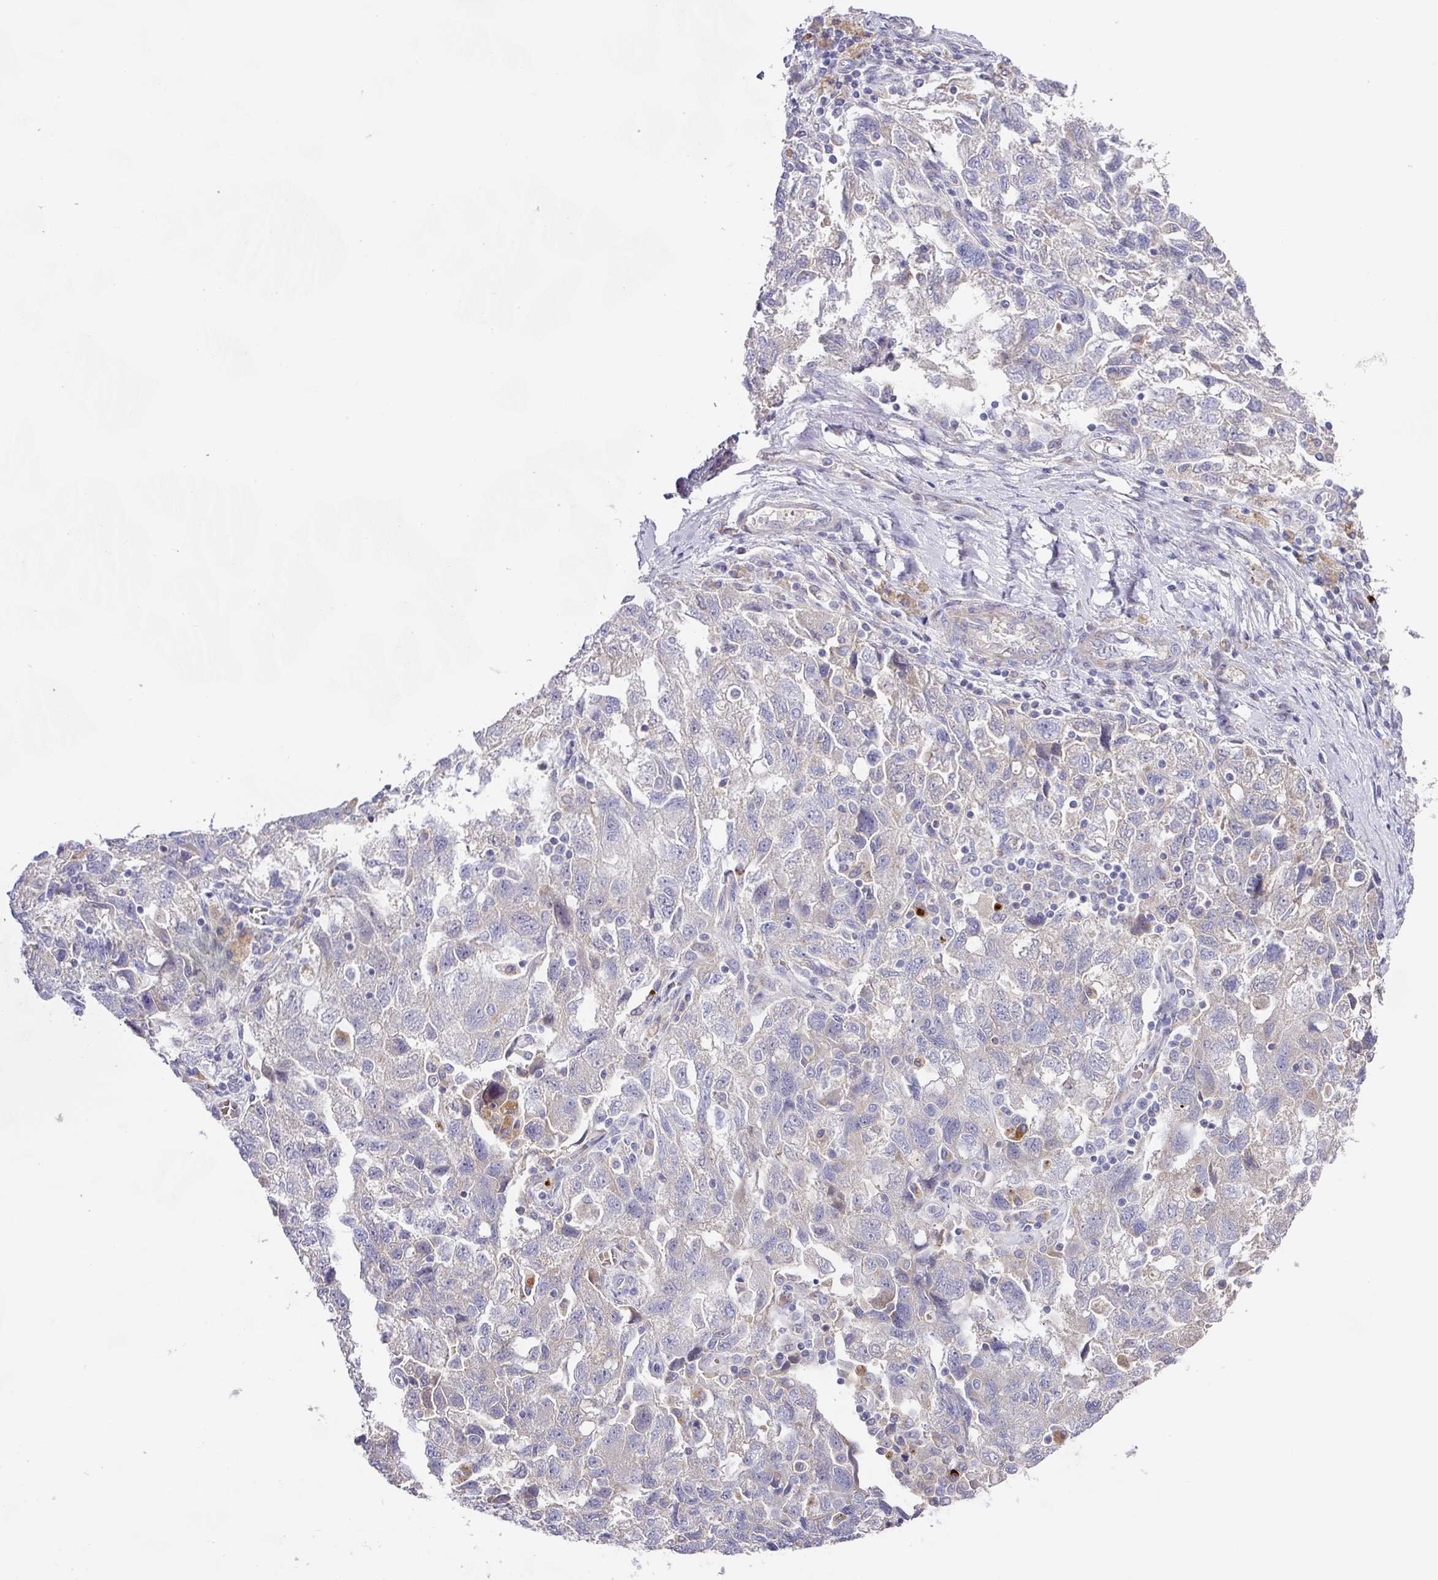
{"staining": {"intensity": "negative", "quantity": "none", "location": "none"}, "tissue": "ovarian cancer", "cell_type": "Tumor cells", "image_type": "cancer", "snomed": [{"axis": "morphology", "description": "Carcinoma, NOS"}, {"axis": "morphology", "description": "Cystadenocarcinoma, serous, NOS"}, {"axis": "topography", "description": "Ovary"}], "caption": "IHC histopathology image of neoplastic tissue: human ovarian cancer stained with DAB (3,3'-diaminobenzidine) reveals no significant protein positivity in tumor cells. (Stains: DAB (3,3'-diaminobenzidine) immunohistochemistry (IHC) with hematoxylin counter stain, Microscopy: brightfield microscopy at high magnification).", "gene": "TARM1", "patient": {"sex": "female", "age": 69}}